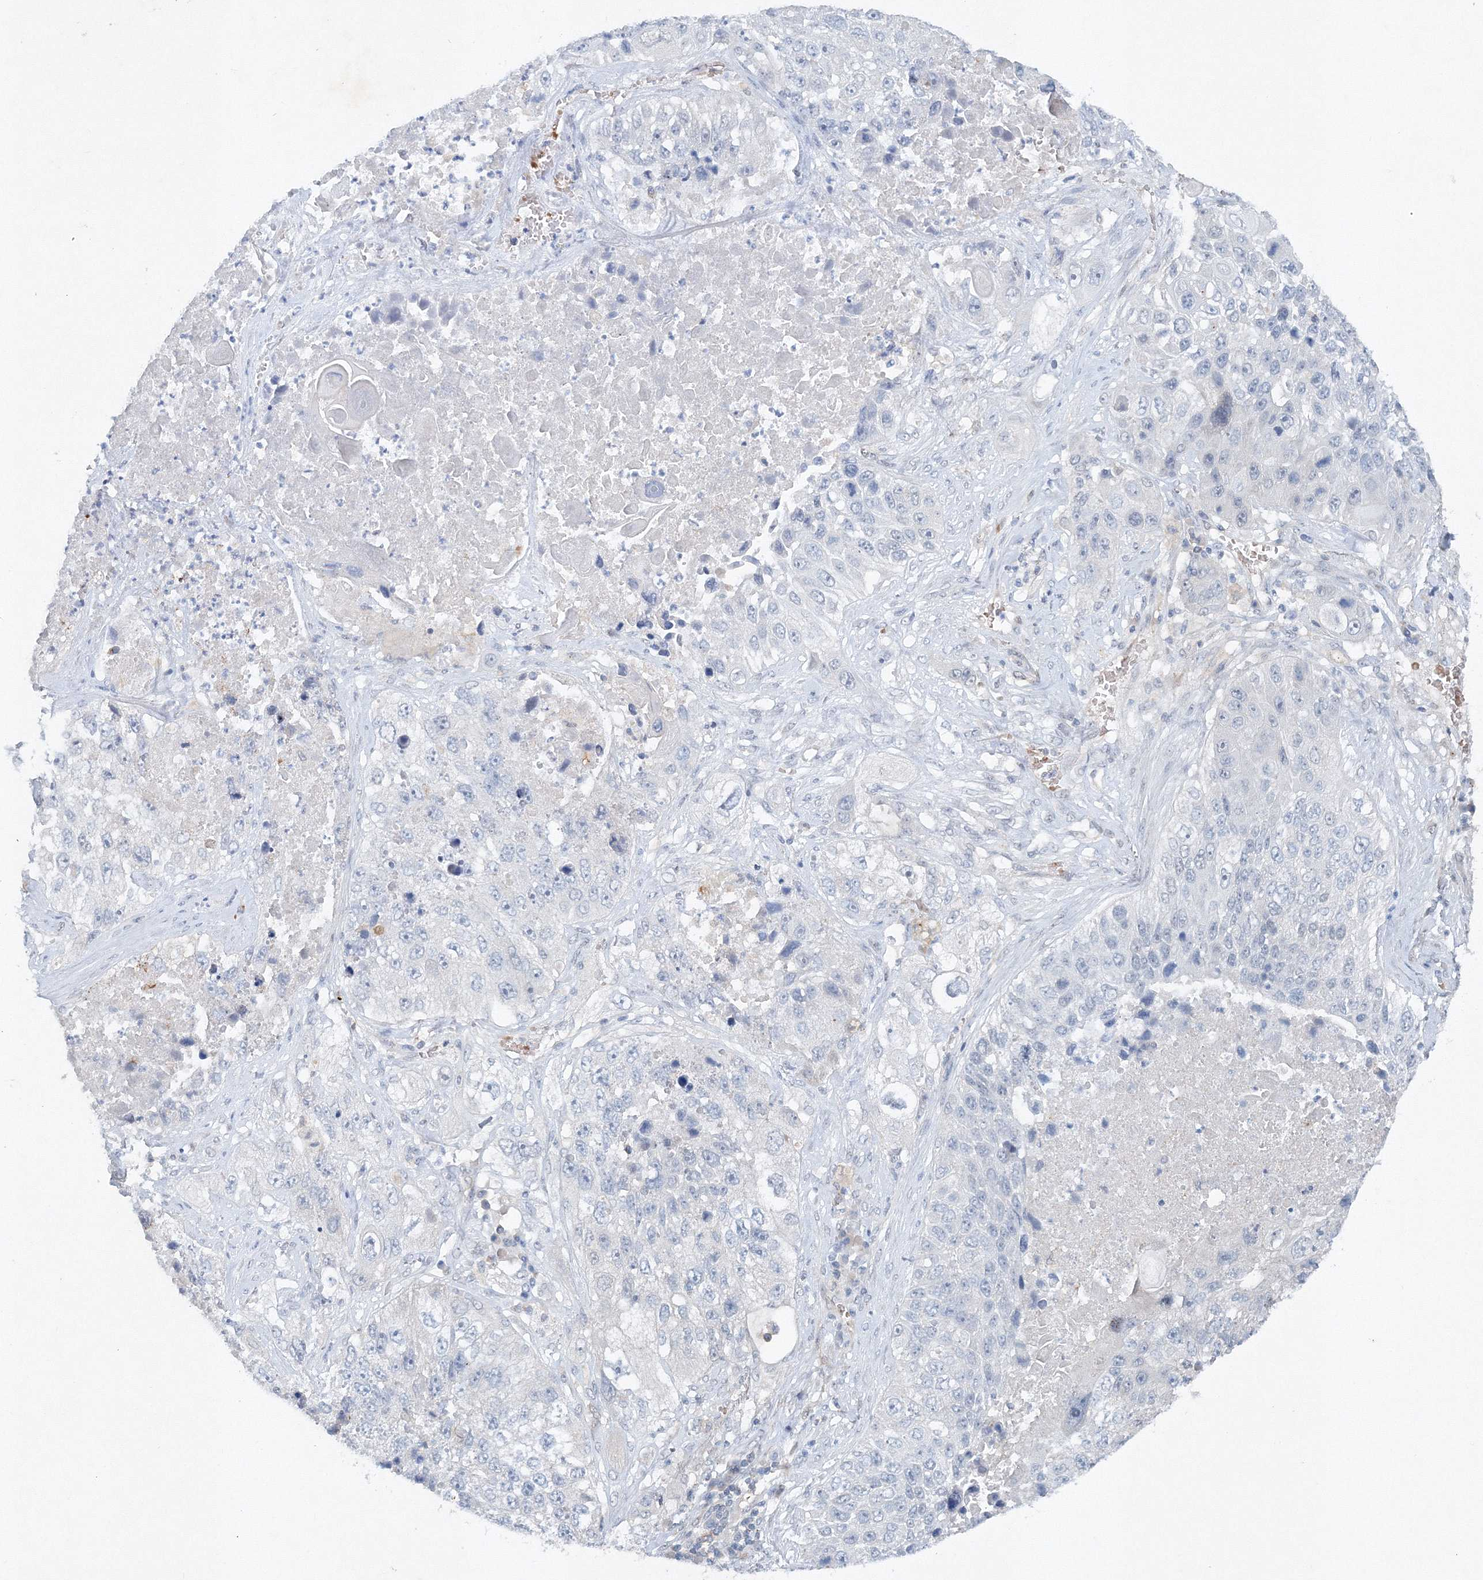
{"staining": {"intensity": "negative", "quantity": "none", "location": "none"}, "tissue": "lung cancer", "cell_type": "Tumor cells", "image_type": "cancer", "snomed": [{"axis": "morphology", "description": "Squamous cell carcinoma, NOS"}, {"axis": "topography", "description": "Lung"}], "caption": "A micrograph of squamous cell carcinoma (lung) stained for a protein displays no brown staining in tumor cells. The staining is performed using DAB brown chromogen with nuclei counter-stained in using hematoxylin.", "gene": "SH3BP5", "patient": {"sex": "male", "age": 61}}